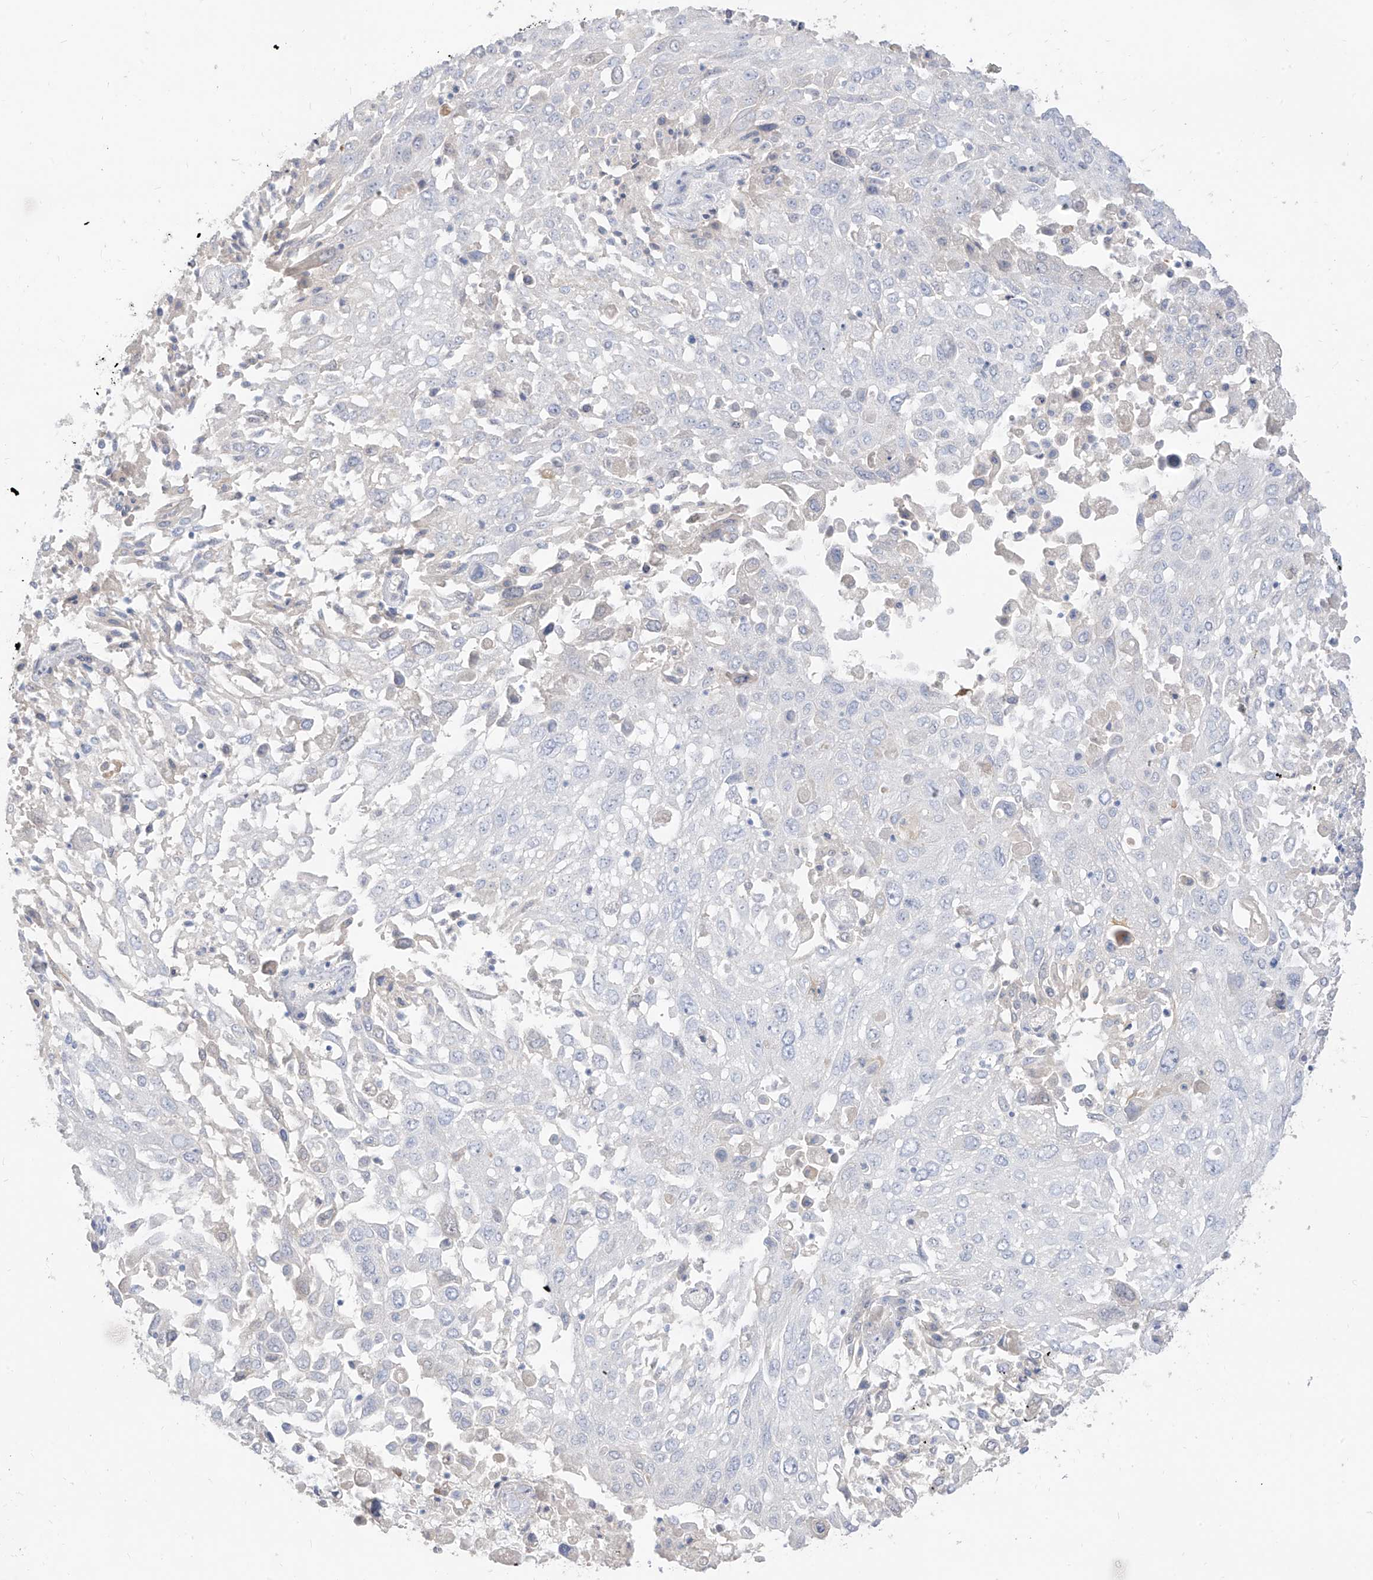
{"staining": {"intensity": "negative", "quantity": "none", "location": "none"}, "tissue": "lung cancer", "cell_type": "Tumor cells", "image_type": "cancer", "snomed": [{"axis": "morphology", "description": "Squamous cell carcinoma, NOS"}, {"axis": "topography", "description": "Lung"}], "caption": "The immunohistochemistry micrograph has no significant staining in tumor cells of lung cancer (squamous cell carcinoma) tissue.", "gene": "ARHGEF40", "patient": {"sex": "male", "age": 65}}